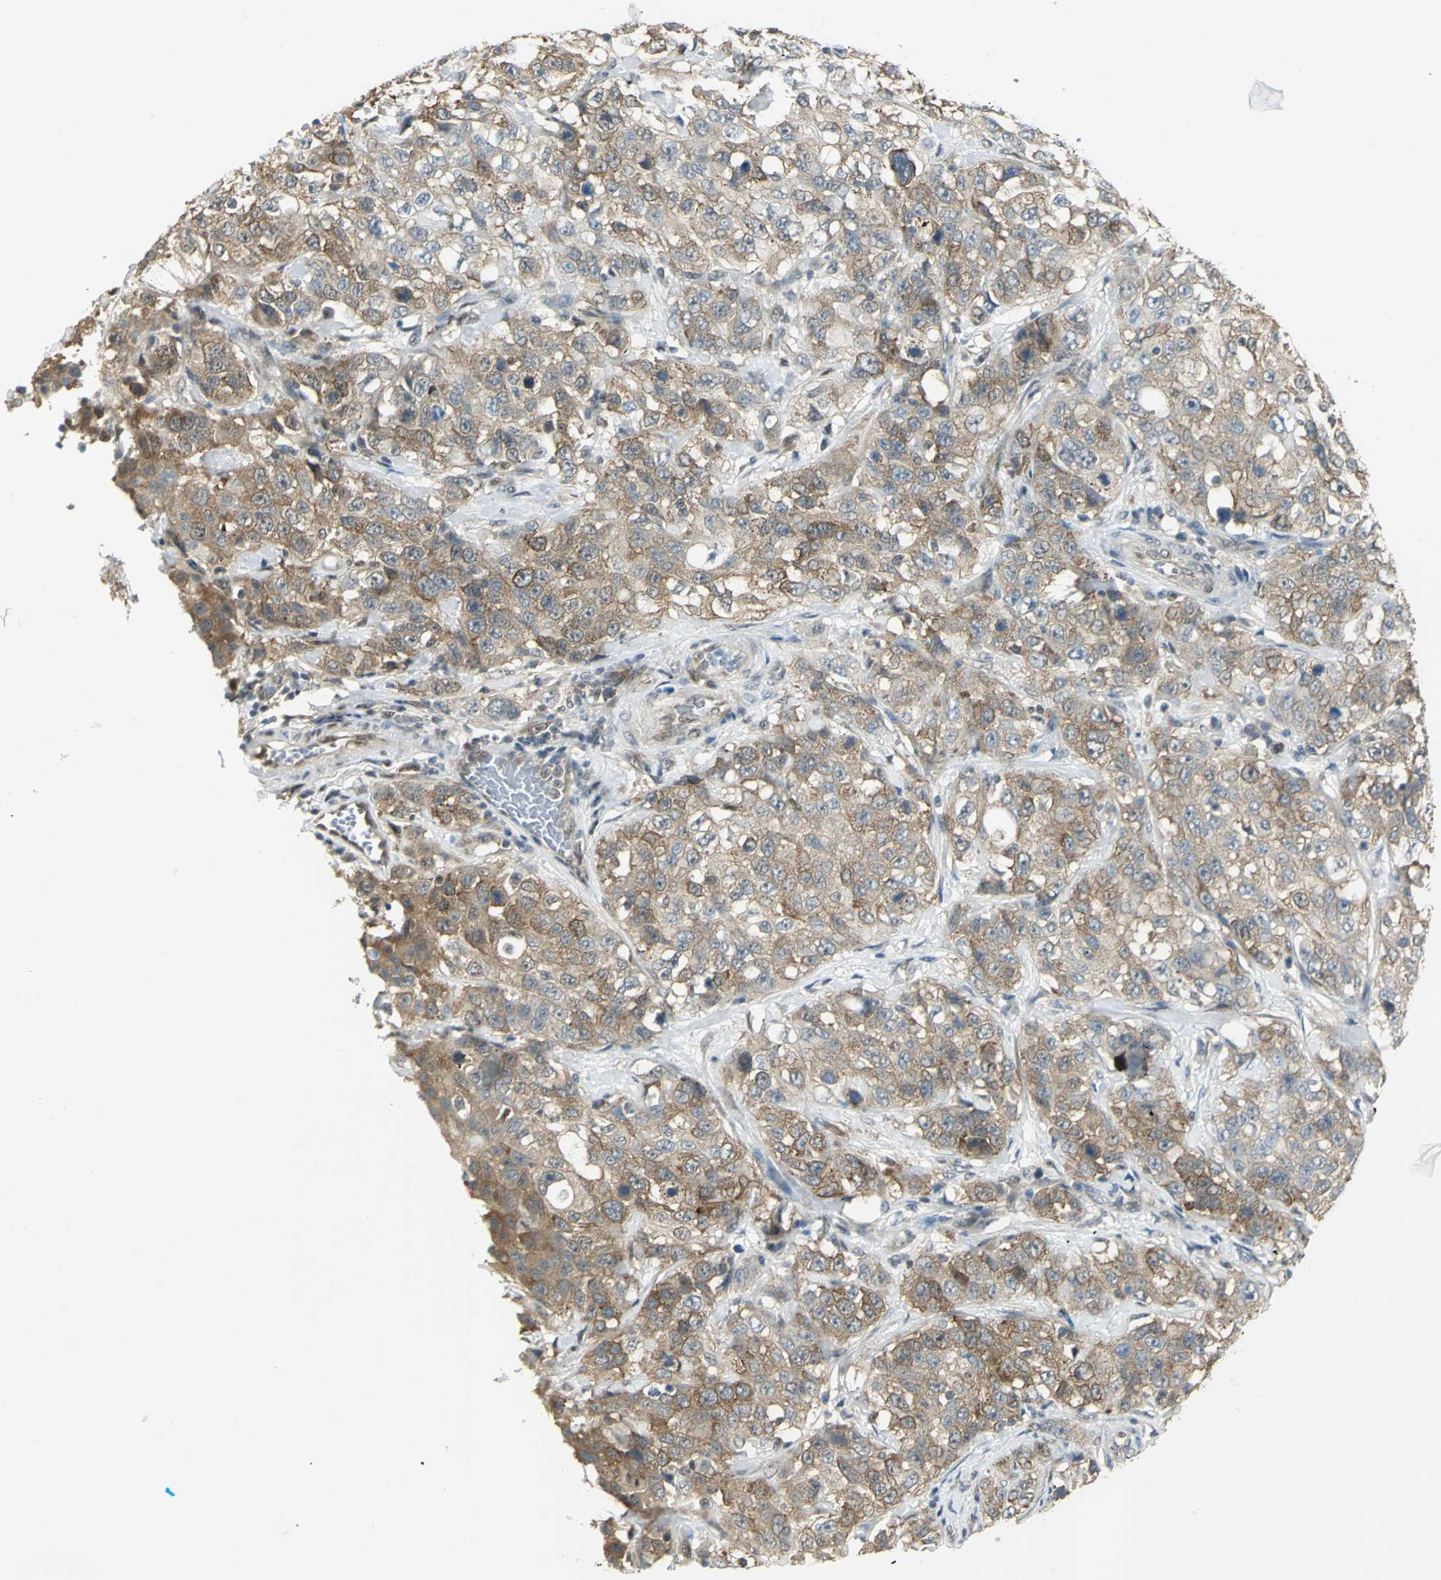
{"staining": {"intensity": "weak", "quantity": "25%-75%", "location": "cytoplasmic/membranous,nuclear"}, "tissue": "stomach cancer", "cell_type": "Tumor cells", "image_type": "cancer", "snomed": [{"axis": "morphology", "description": "Normal tissue, NOS"}, {"axis": "morphology", "description": "Adenocarcinoma, NOS"}, {"axis": "topography", "description": "Stomach"}], "caption": "Immunohistochemical staining of stomach cancer (adenocarcinoma) reveals low levels of weak cytoplasmic/membranous and nuclear protein staining in approximately 25%-75% of tumor cells.", "gene": "DDX5", "patient": {"sex": "male", "age": 48}}